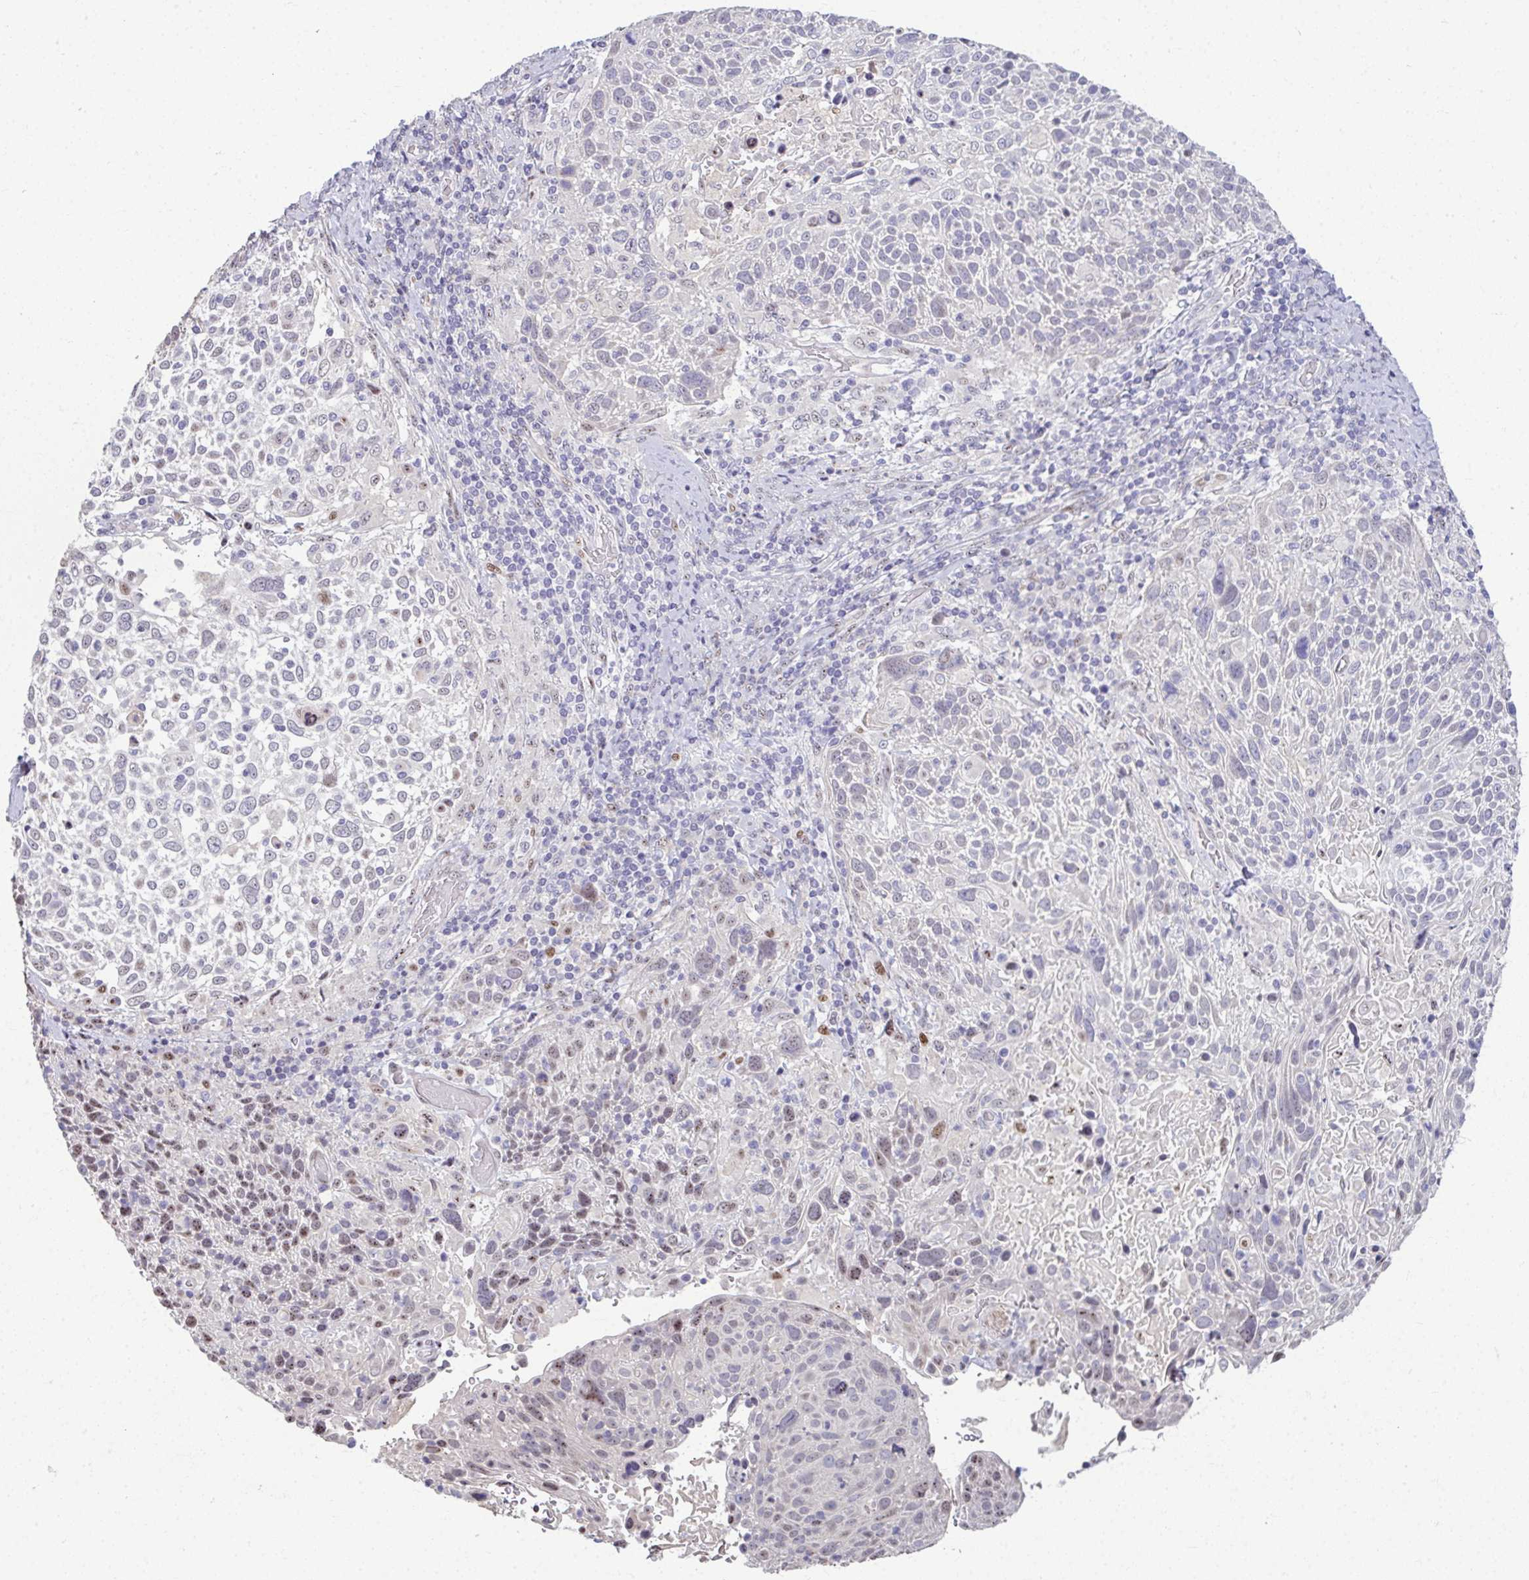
{"staining": {"intensity": "weak", "quantity": "<25%", "location": "nuclear"}, "tissue": "cervical cancer", "cell_type": "Tumor cells", "image_type": "cancer", "snomed": [{"axis": "morphology", "description": "Squamous cell carcinoma, NOS"}, {"axis": "topography", "description": "Cervix"}], "caption": "The immunohistochemistry histopathology image has no significant positivity in tumor cells of squamous cell carcinoma (cervical) tissue. (Brightfield microscopy of DAB (3,3'-diaminobenzidine) IHC at high magnification).", "gene": "ODF1", "patient": {"sex": "female", "age": 61}}